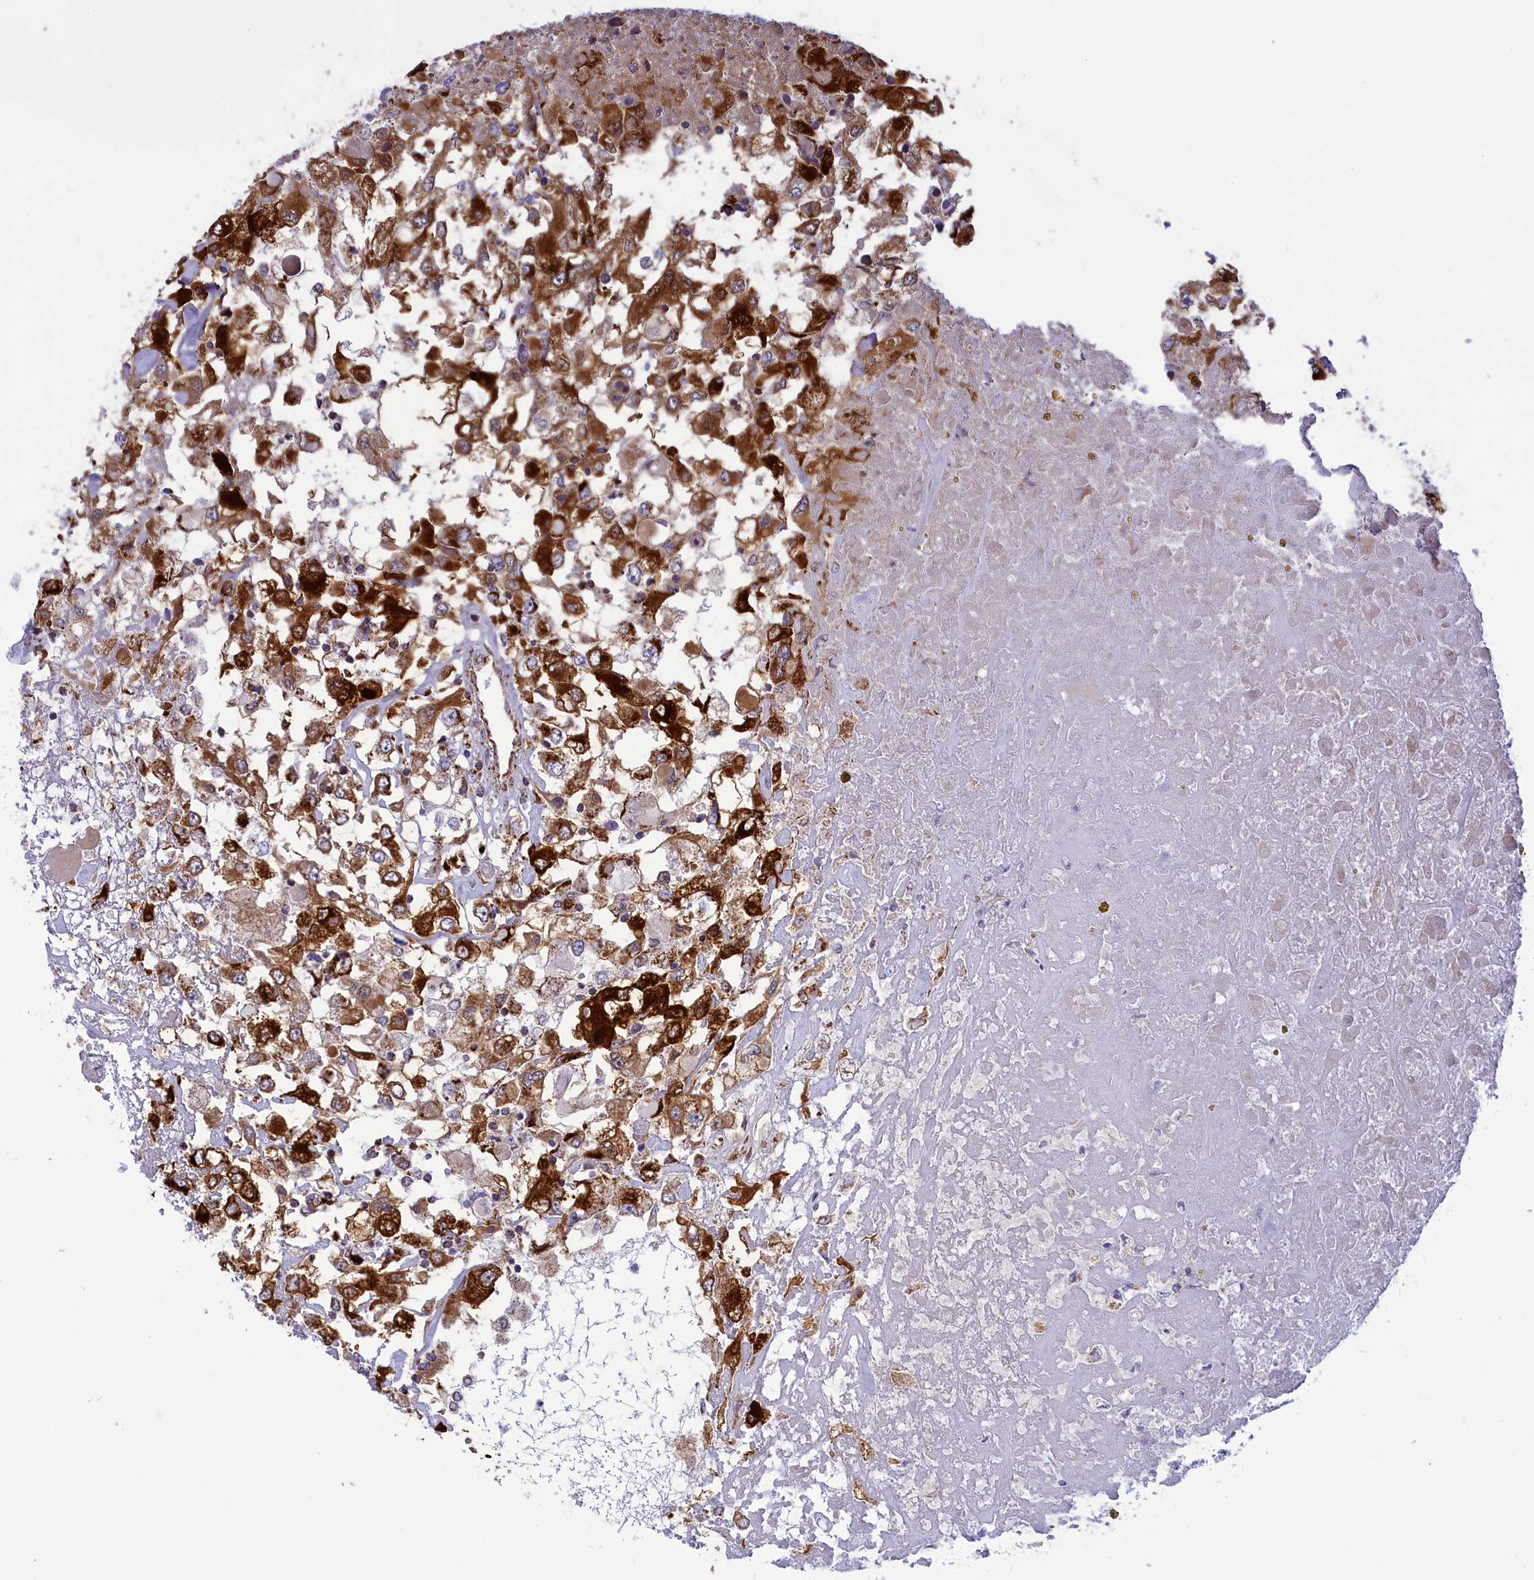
{"staining": {"intensity": "strong", "quantity": ">75%", "location": "cytoplasmic/membranous"}, "tissue": "renal cancer", "cell_type": "Tumor cells", "image_type": "cancer", "snomed": [{"axis": "morphology", "description": "Adenocarcinoma, NOS"}, {"axis": "topography", "description": "Kidney"}], "caption": "Immunohistochemical staining of renal cancer (adenocarcinoma) exhibits high levels of strong cytoplasmic/membranous protein expression in approximately >75% of tumor cells.", "gene": "ISOC2", "patient": {"sex": "female", "age": 52}}